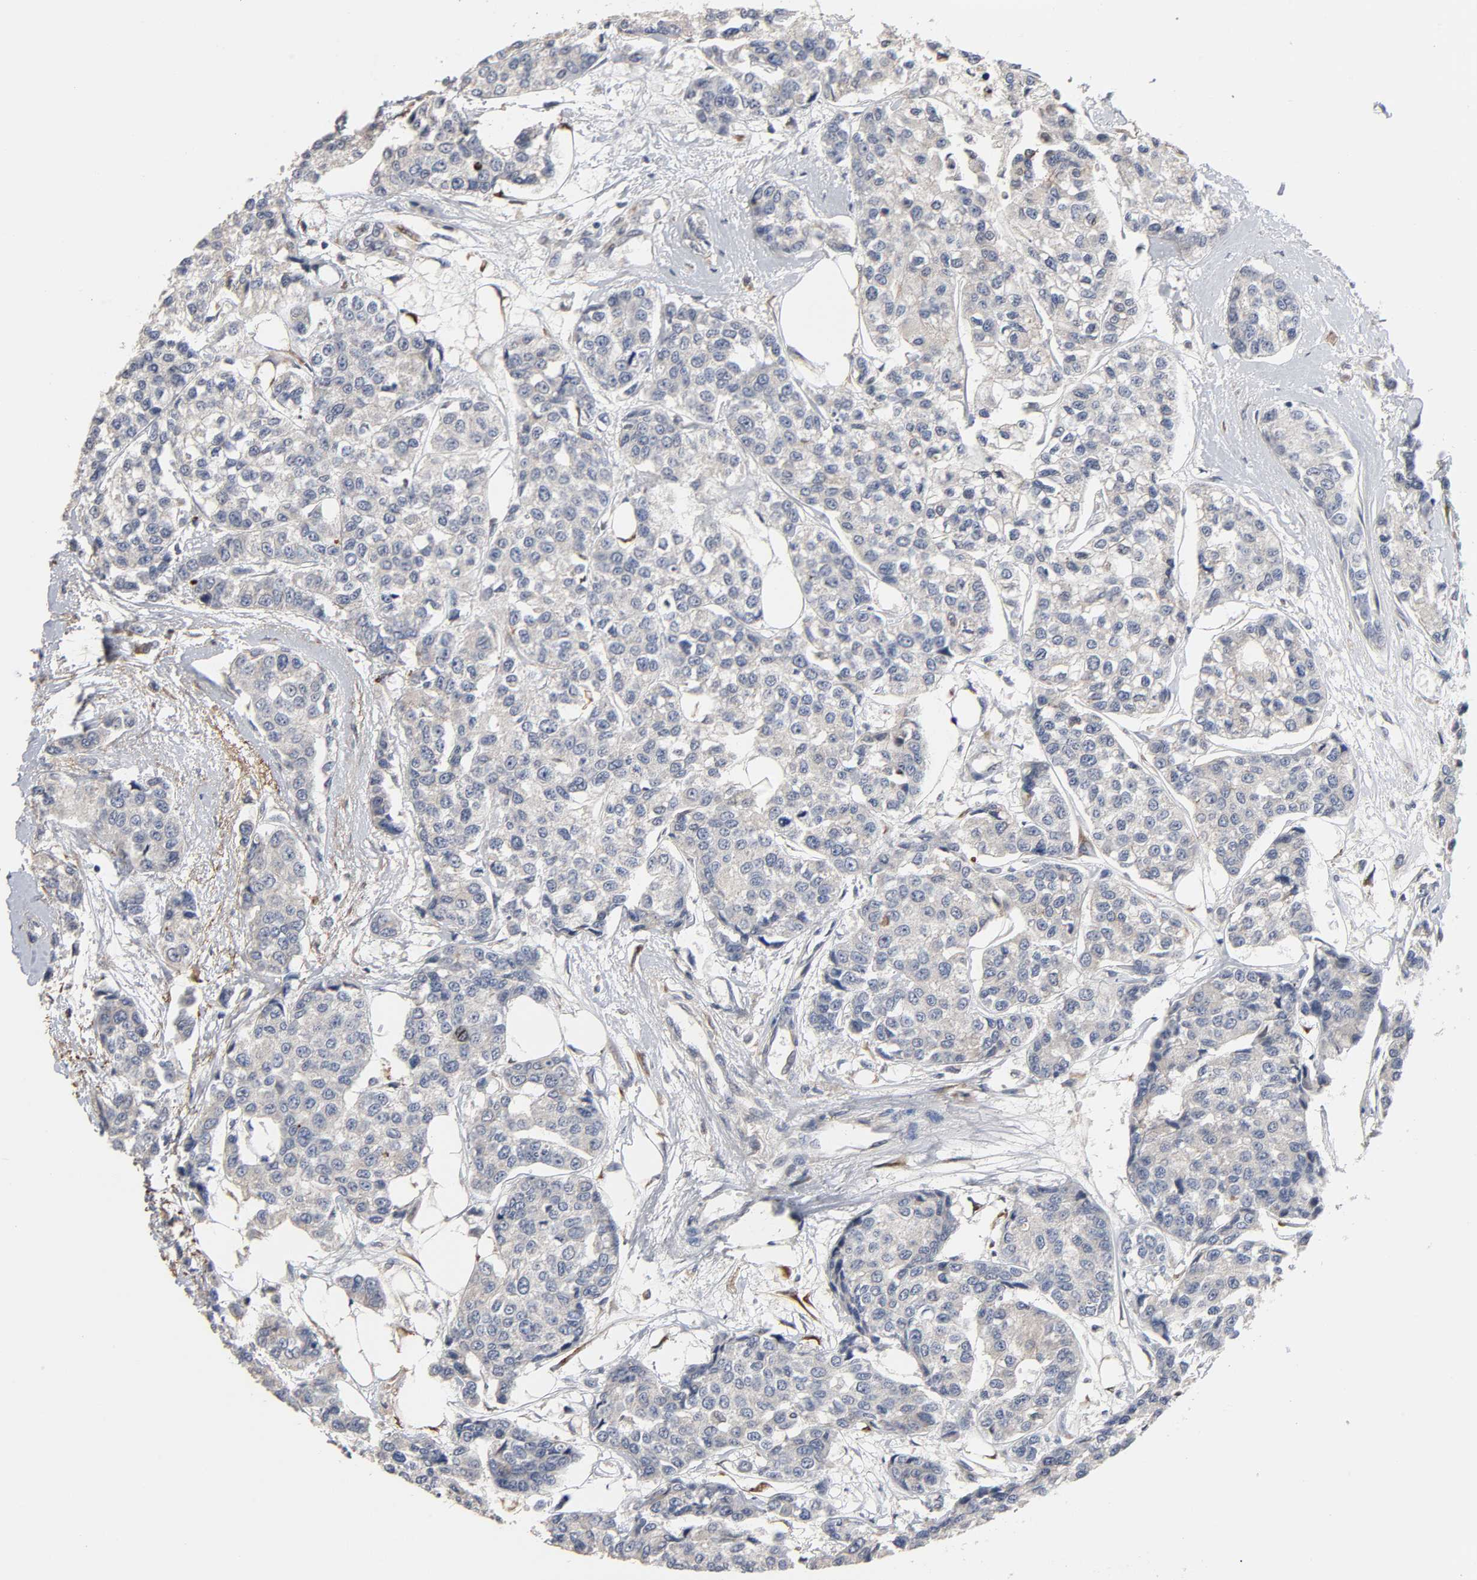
{"staining": {"intensity": "negative", "quantity": "none", "location": "none"}, "tissue": "breast cancer", "cell_type": "Tumor cells", "image_type": "cancer", "snomed": [{"axis": "morphology", "description": "Duct carcinoma"}, {"axis": "topography", "description": "Breast"}], "caption": "IHC image of human breast invasive ductal carcinoma stained for a protein (brown), which exhibits no staining in tumor cells.", "gene": "HDLBP", "patient": {"sex": "female", "age": 51}}